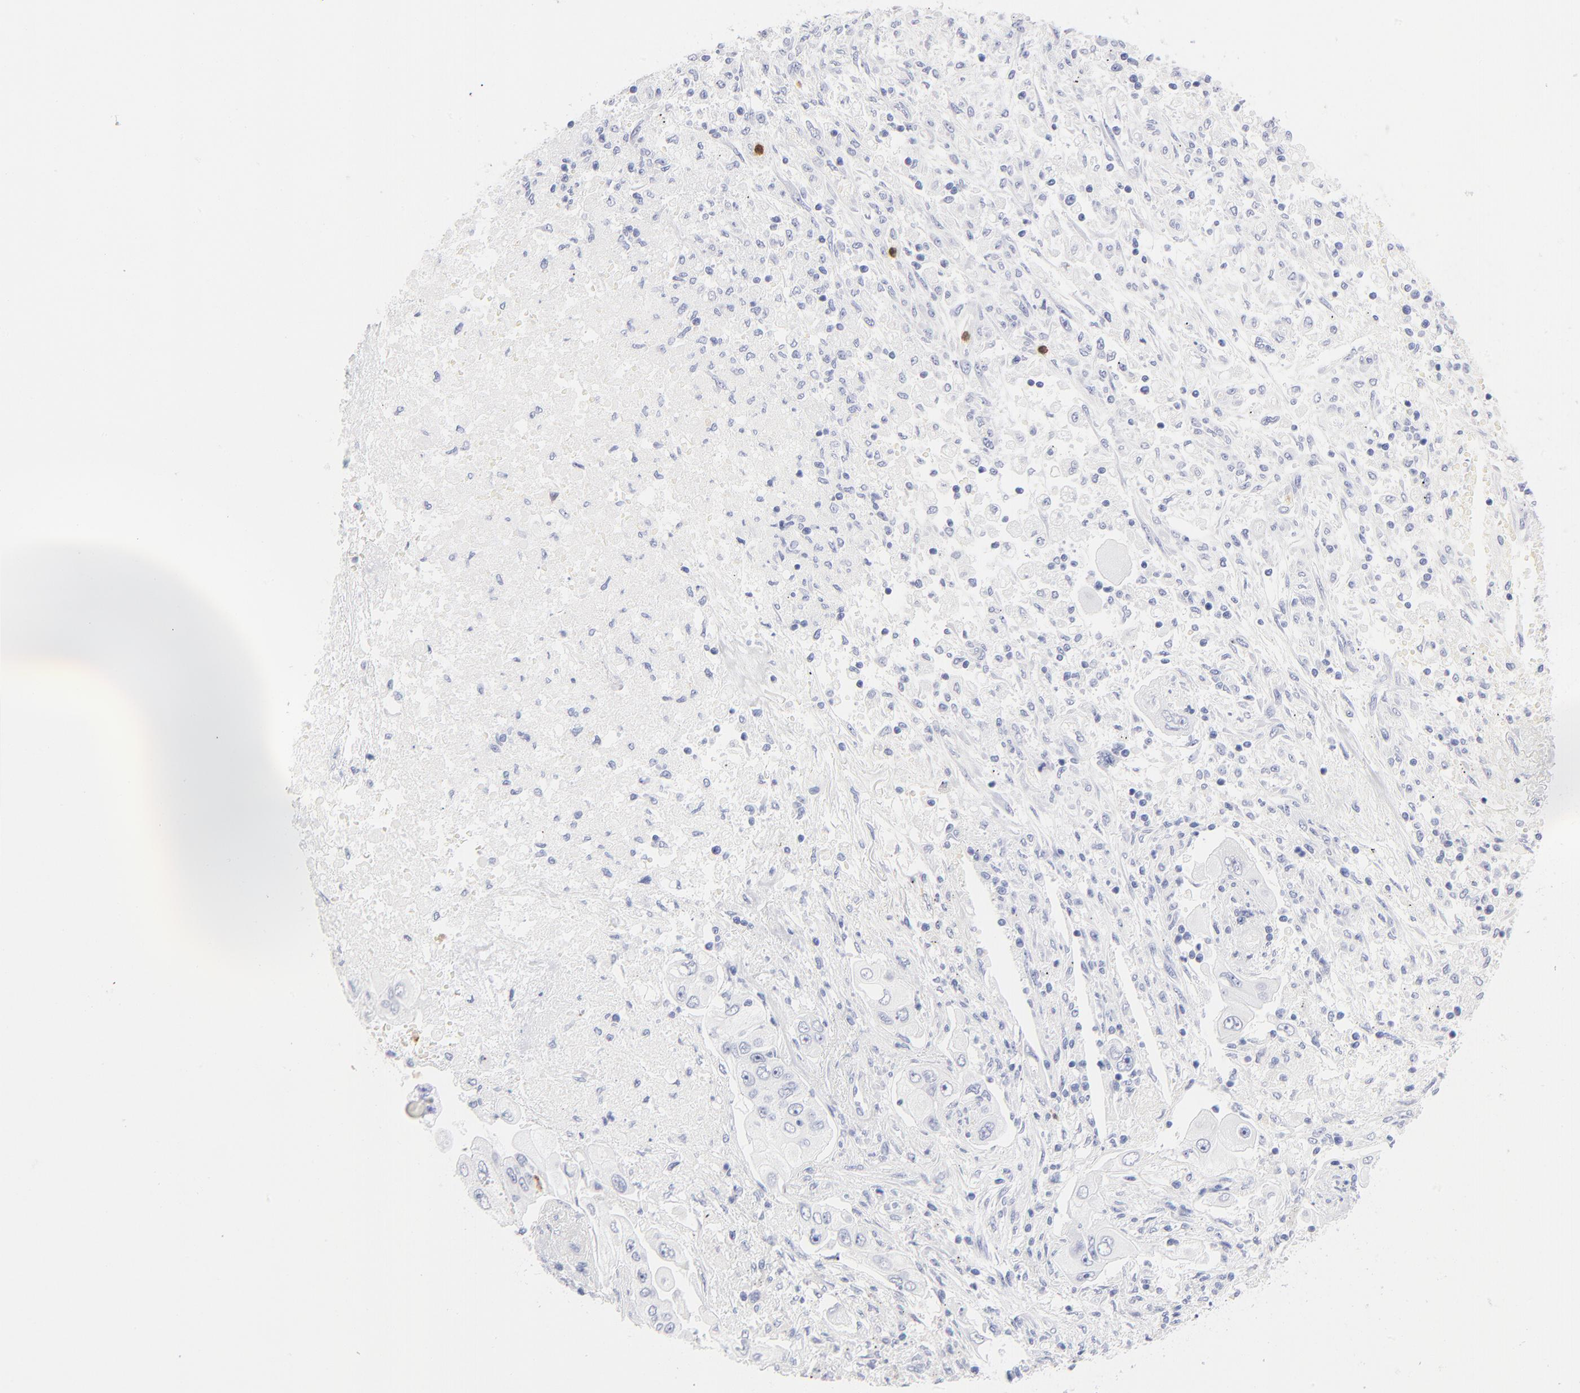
{"staining": {"intensity": "negative", "quantity": "none", "location": "none"}, "tissue": "lung cancer", "cell_type": "Tumor cells", "image_type": "cancer", "snomed": [{"axis": "morphology", "description": "Adenocarcinoma, NOS"}, {"axis": "topography", "description": "Lung"}], "caption": "Lung adenocarcinoma stained for a protein using immunohistochemistry (IHC) reveals no expression tumor cells.", "gene": "ARG1", "patient": {"sex": "male", "age": 84}}